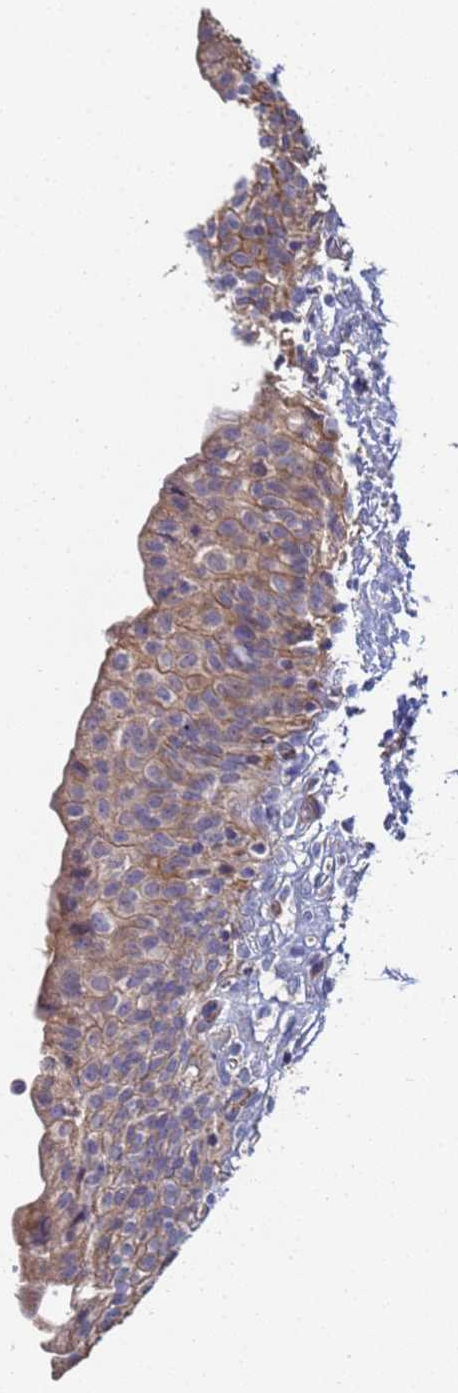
{"staining": {"intensity": "moderate", "quantity": "25%-75%", "location": "cytoplasmic/membranous"}, "tissue": "urinary bladder", "cell_type": "Urothelial cells", "image_type": "normal", "snomed": [{"axis": "morphology", "description": "Normal tissue, NOS"}, {"axis": "topography", "description": "Urinary bladder"}], "caption": "Protein expression by IHC displays moderate cytoplasmic/membranous staining in about 25%-75% of urothelial cells in unremarkable urinary bladder.", "gene": "C5orf34", "patient": {"sex": "male", "age": 55}}